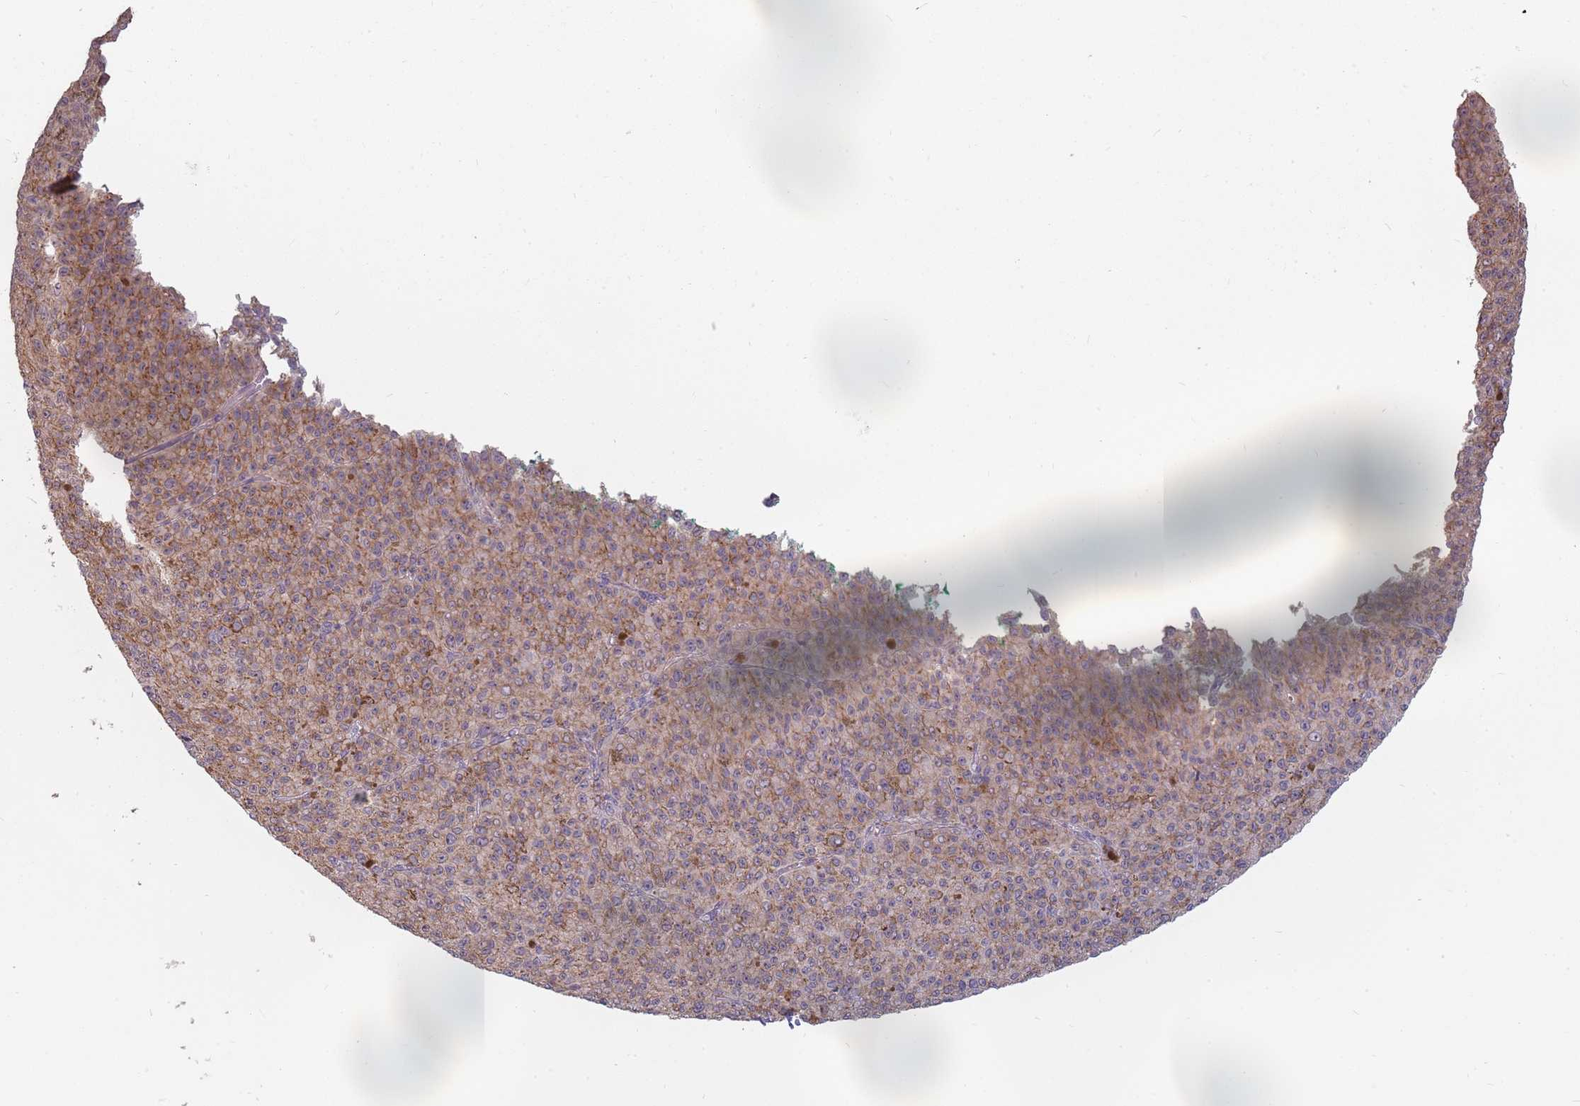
{"staining": {"intensity": "negative", "quantity": "none", "location": "none"}, "tissue": "melanoma", "cell_type": "Tumor cells", "image_type": "cancer", "snomed": [{"axis": "morphology", "description": "Malignant melanoma, NOS"}, {"axis": "topography", "description": "Skin"}], "caption": "IHC histopathology image of neoplastic tissue: human melanoma stained with DAB (3,3'-diaminobenzidine) demonstrates no significant protein expression in tumor cells.", "gene": "PPP1R14C", "patient": {"sex": "female", "age": 52}}